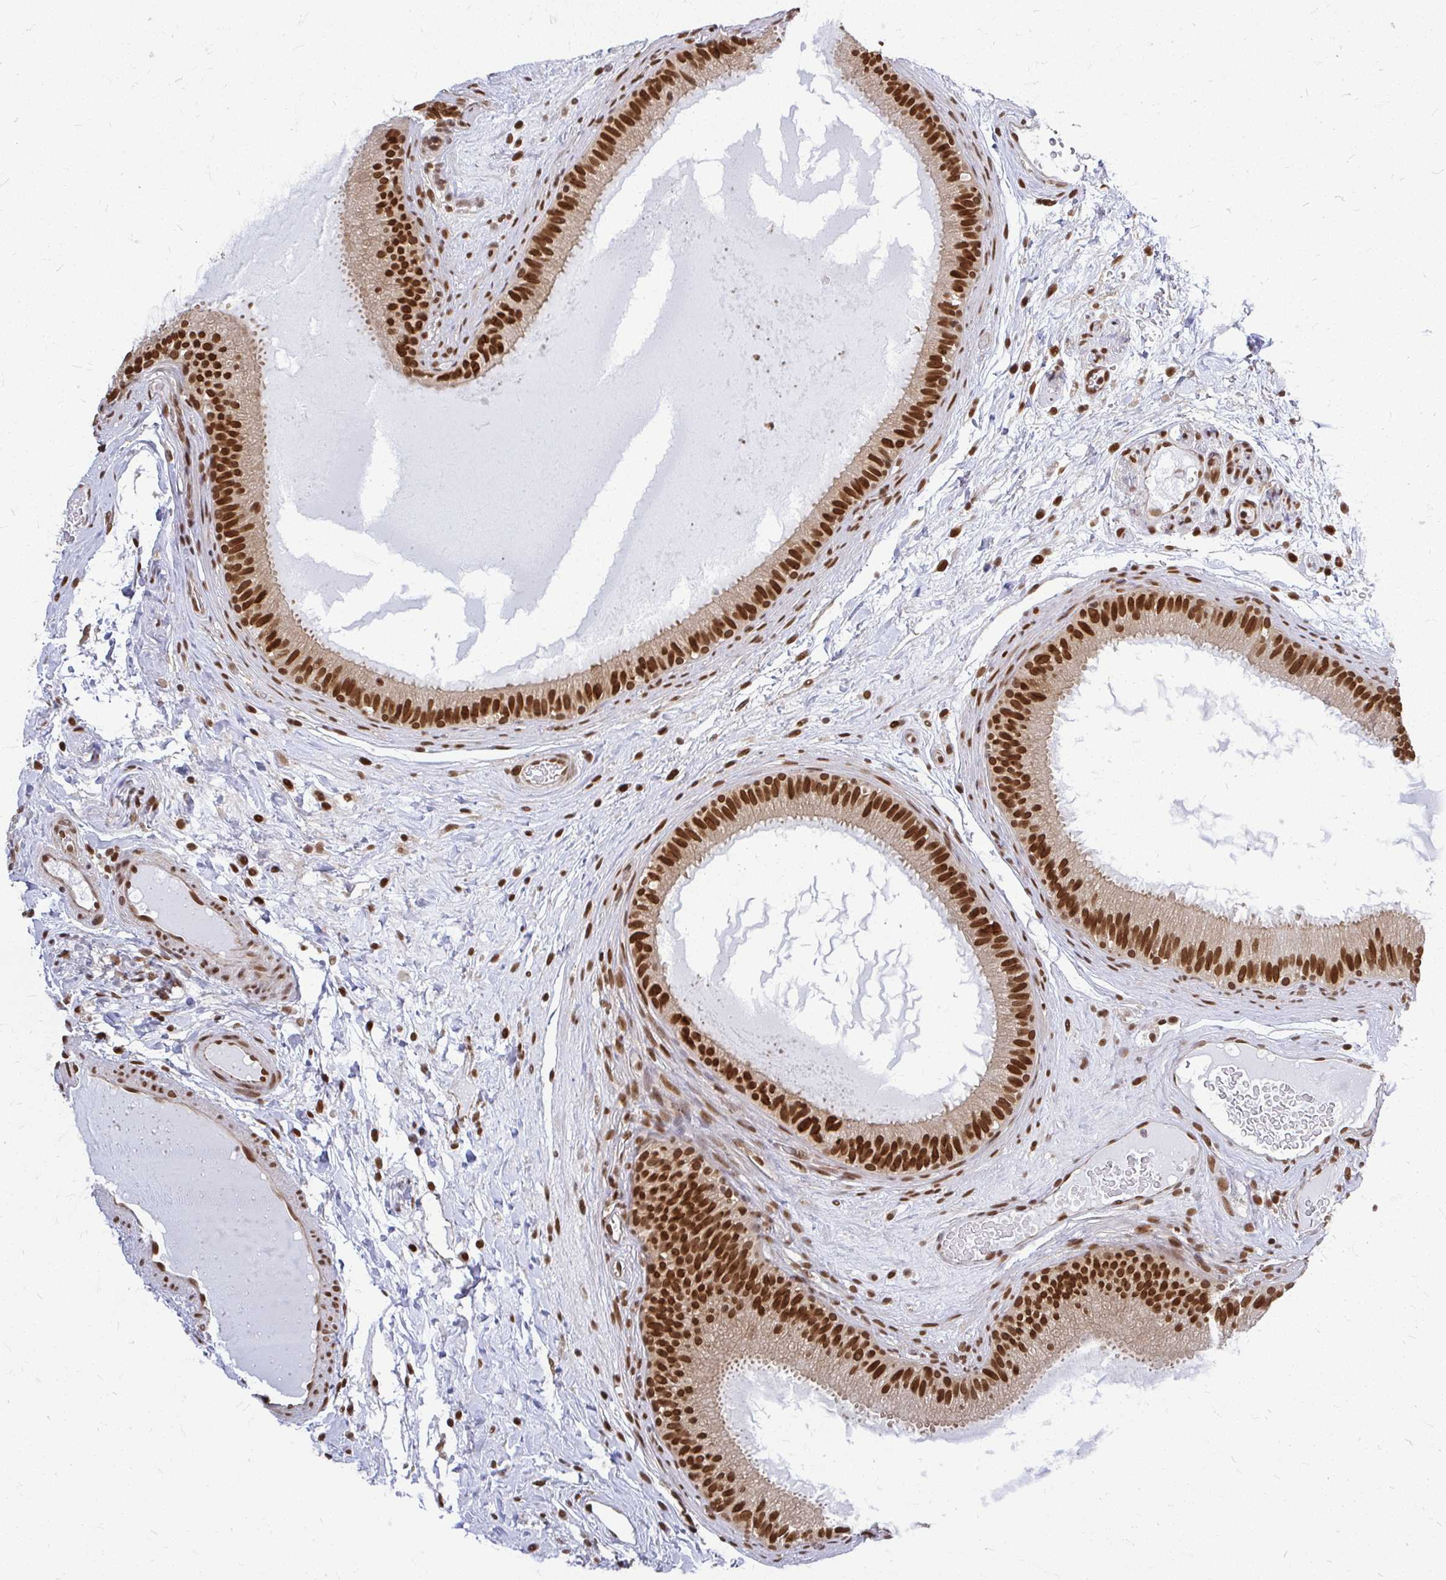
{"staining": {"intensity": "strong", "quantity": ">75%", "location": "nuclear"}, "tissue": "epididymis", "cell_type": "Glandular cells", "image_type": "normal", "snomed": [{"axis": "morphology", "description": "Normal tissue, NOS"}, {"axis": "topography", "description": "Epididymis"}], "caption": "DAB immunohistochemical staining of benign epididymis displays strong nuclear protein positivity in about >75% of glandular cells.", "gene": "XPO1", "patient": {"sex": "male", "age": 23}}